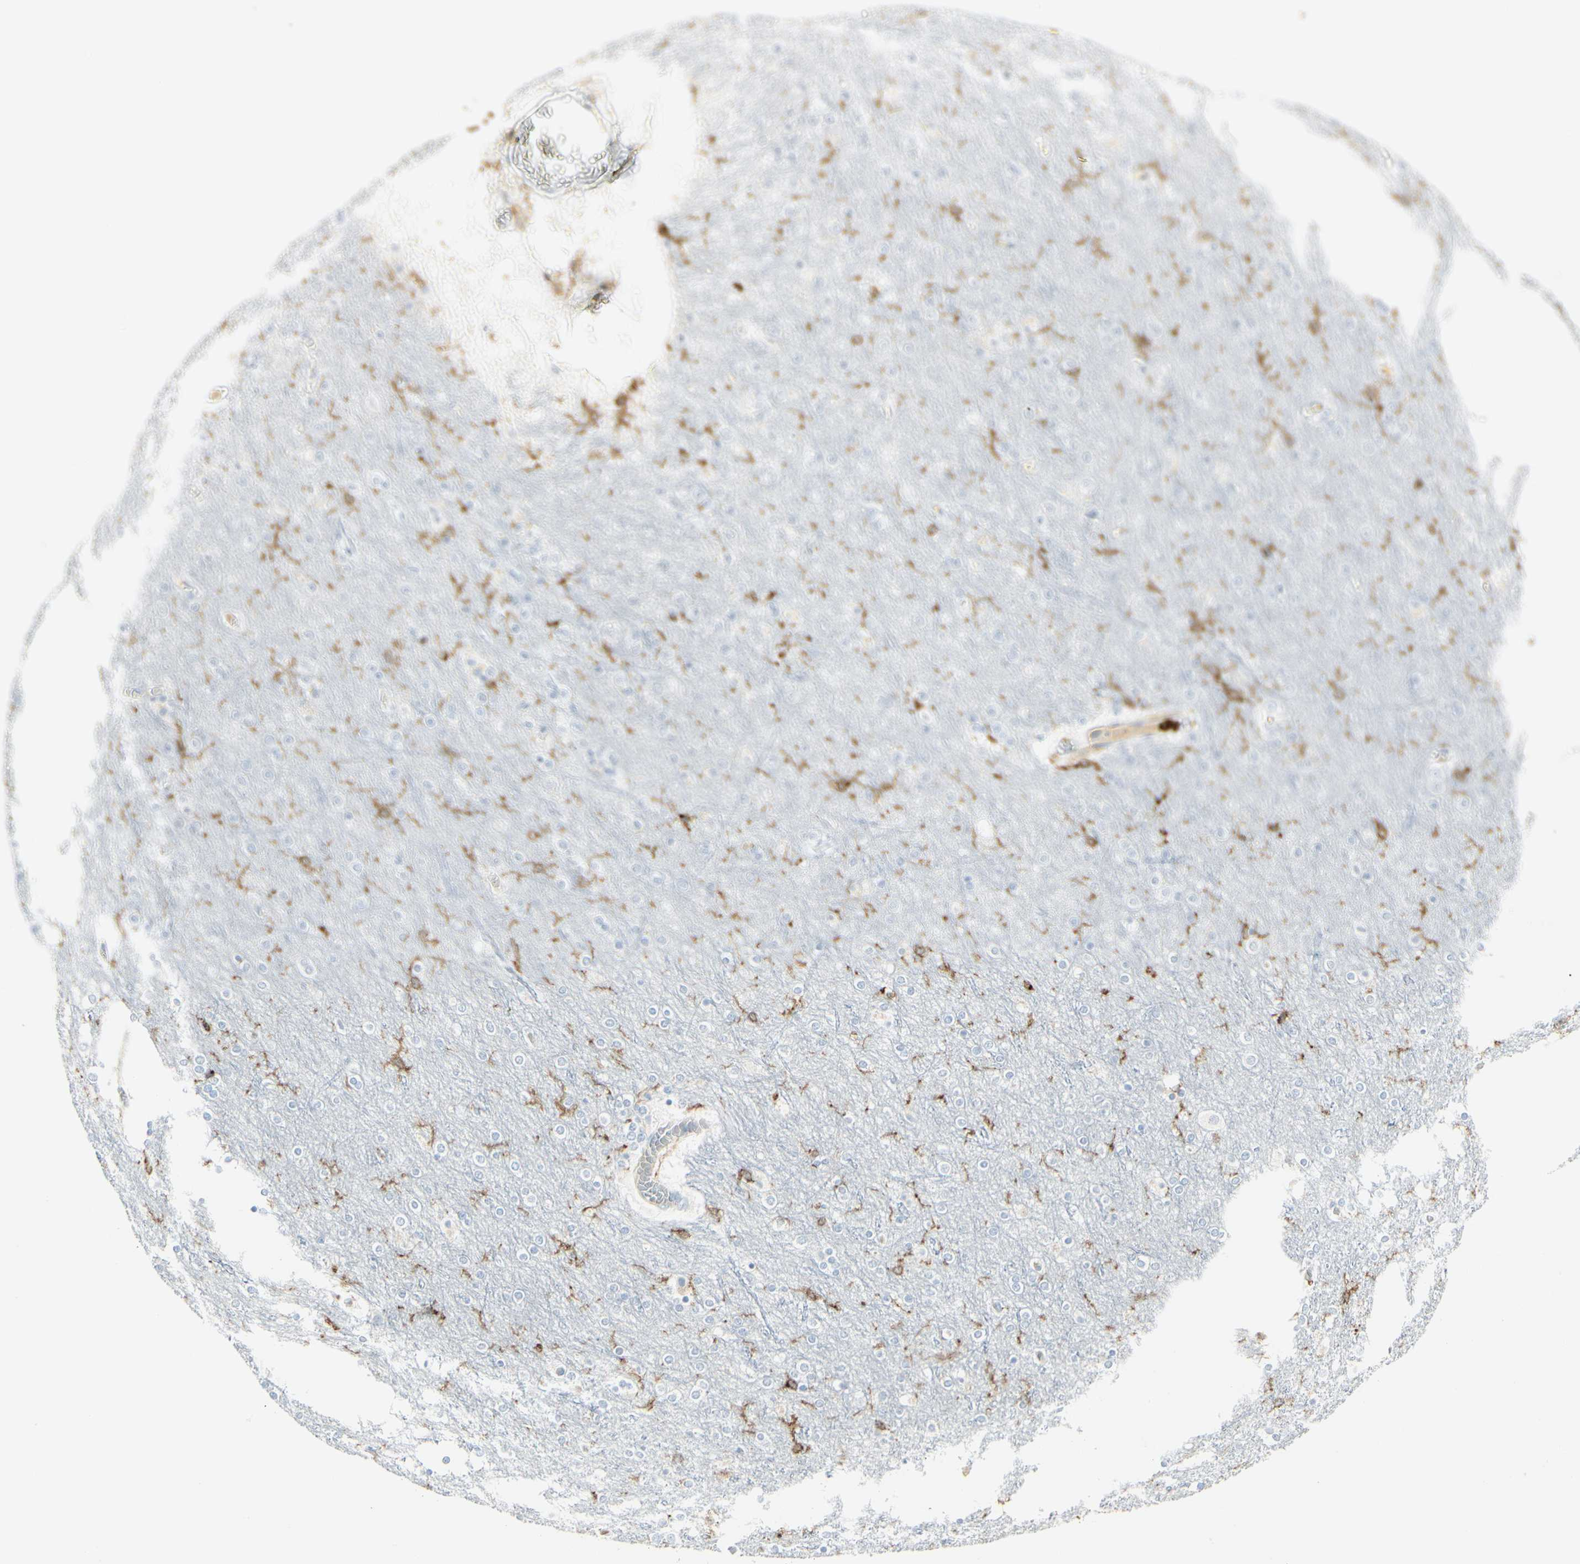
{"staining": {"intensity": "negative", "quantity": "none", "location": "none"}, "tissue": "cerebral cortex", "cell_type": "Endothelial cells", "image_type": "normal", "snomed": [{"axis": "morphology", "description": "Normal tissue, NOS"}, {"axis": "topography", "description": "Cerebral cortex"}], "caption": "DAB immunohistochemical staining of benign cerebral cortex exhibits no significant positivity in endothelial cells. (DAB immunohistochemistry with hematoxylin counter stain).", "gene": "ITGB2", "patient": {"sex": "female", "age": 54}}